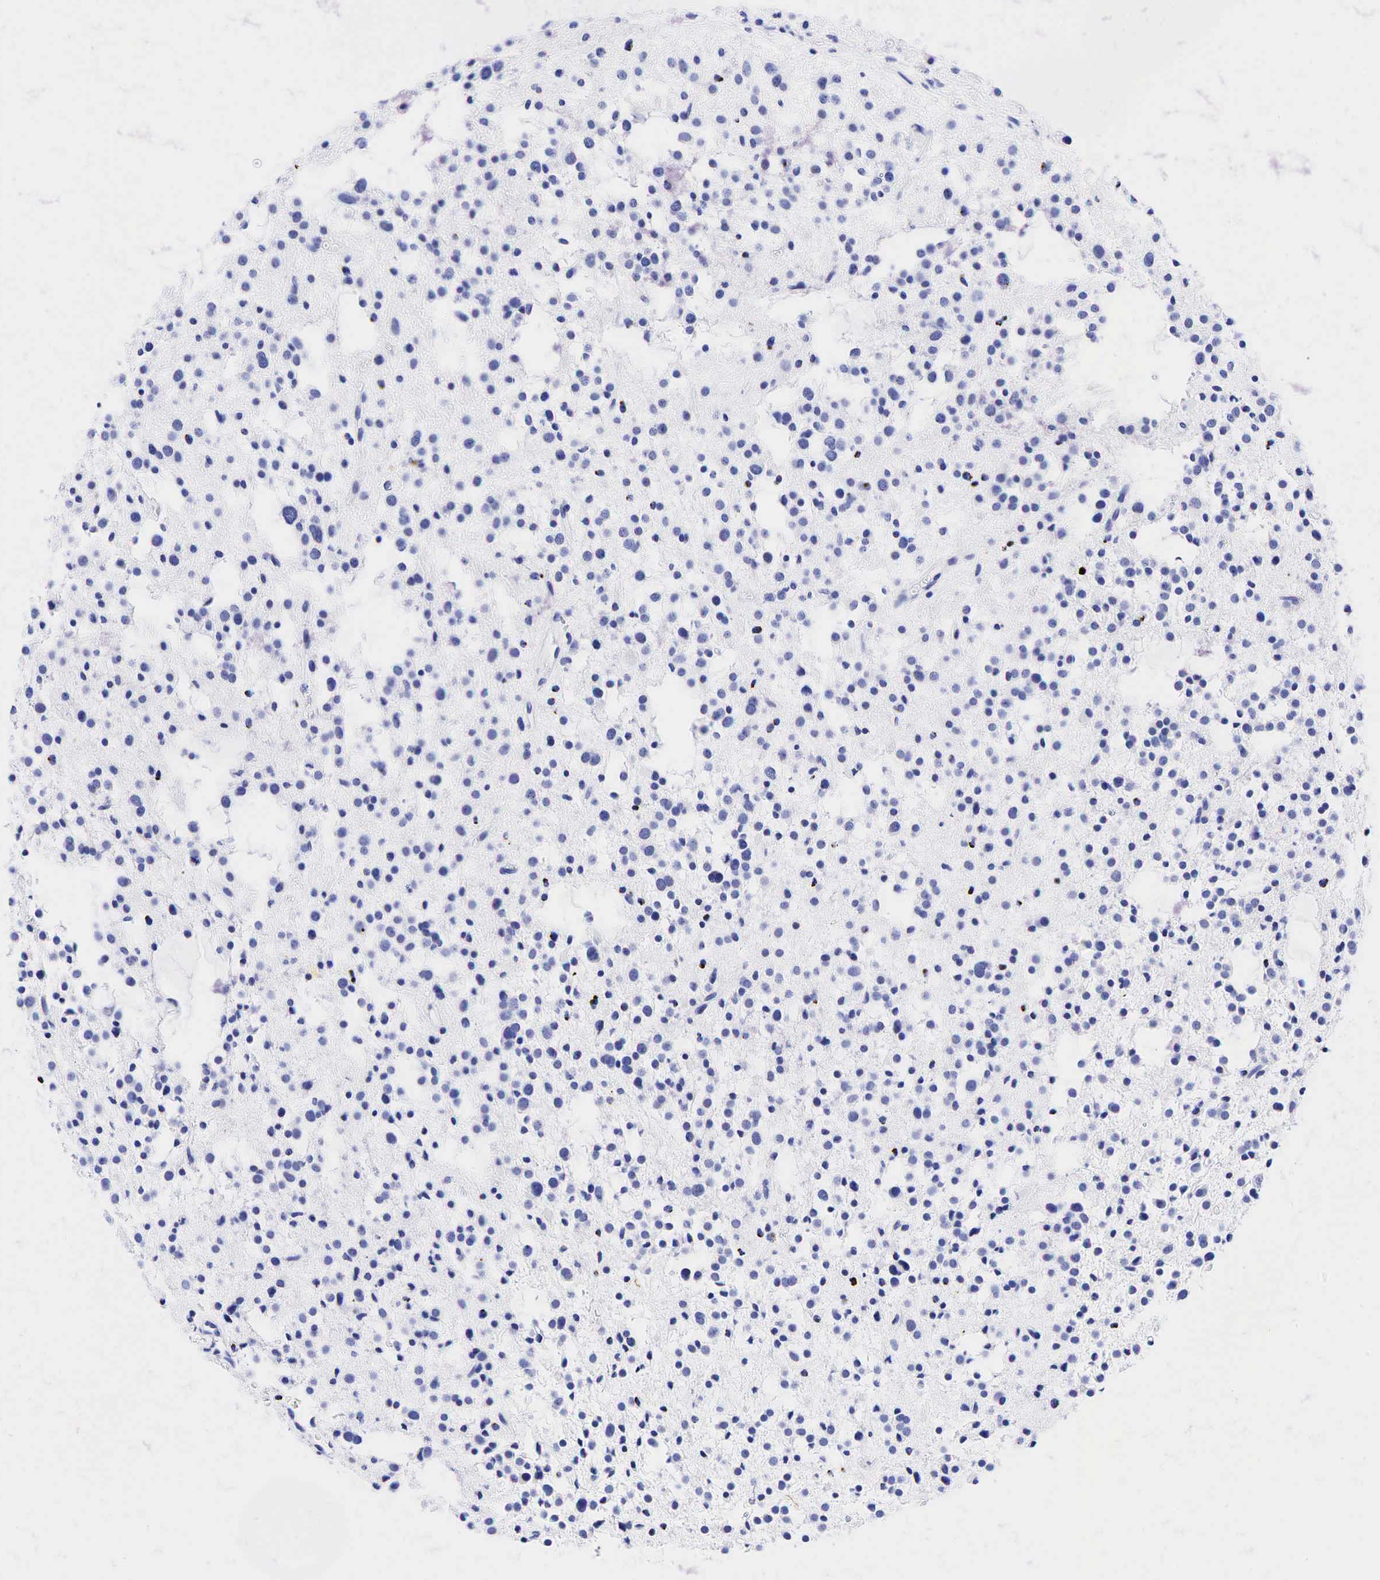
{"staining": {"intensity": "negative", "quantity": "none", "location": "none"}, "tissue": "glioma", "cell_type": "Tumor cells", "image_type": "cancer", "snomed": [{"axis": "morphology", "description": "Glioma, malignant, Low grade"}, {"axis": "topography", "description": "Brain"}], "caption": "The IHC histopathology image has no significant expression in tumor cells of malignant glioma (low-grade) tissue.", "gene": "CD79A", "patient": {"sex": "female", "age": 36}}